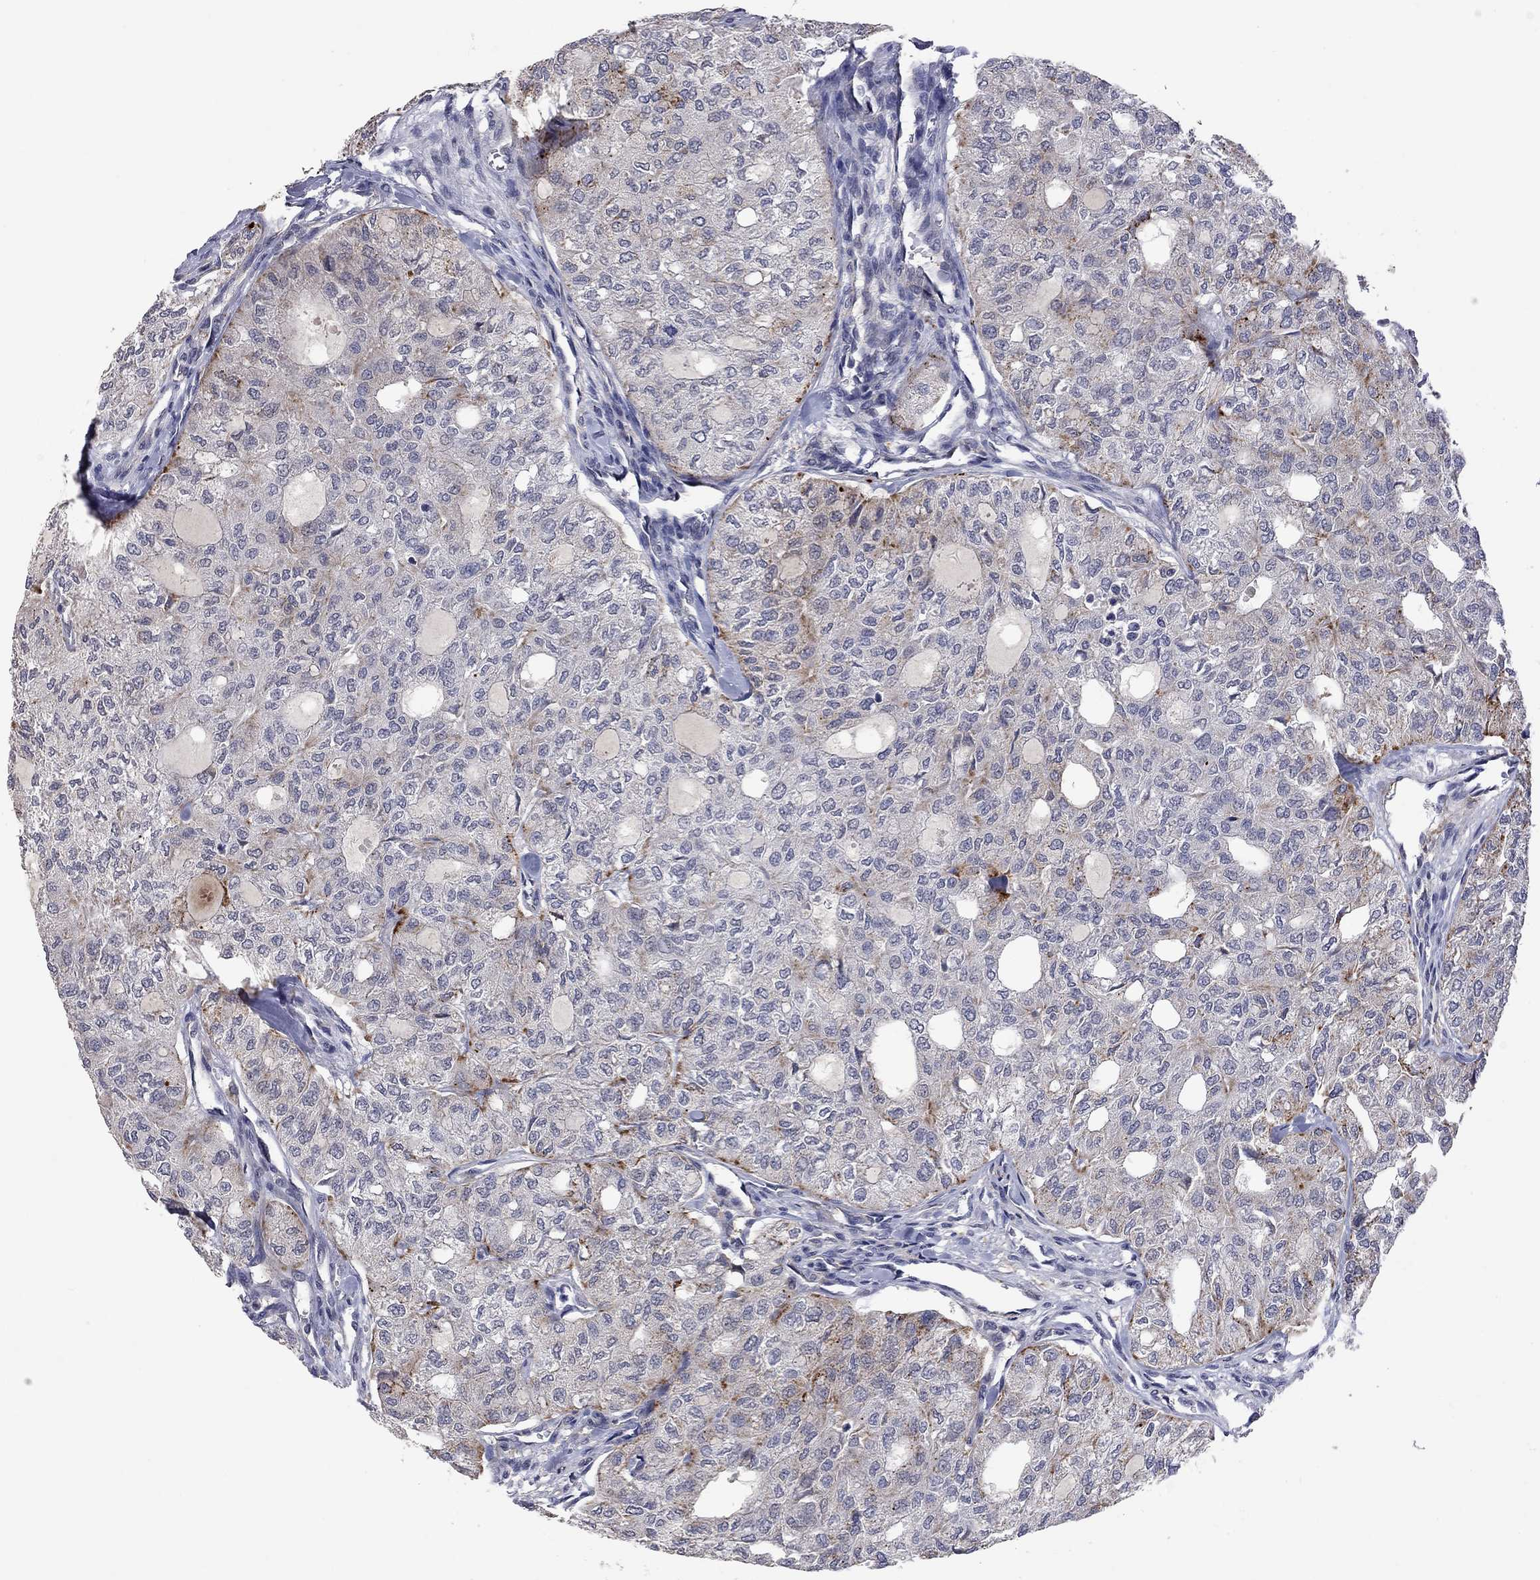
{"staining": {"intensity": "strong", "quantity": "<25%", "location": "cytoplasmic/membranous"}, "tissue": "thyroid cancer", "cell_type": "Tumor cells", "image_type": "cancer", "snomed": [{"axis": "morphology", "description": "Follicular adenoma carcinoma, NOS"}, {"axis": "topography", "description": "Thyroid gland"}], "caption": "Follicular adenoma carcinoma (thyroid) stained for a protein (brown) exhibits strong cytoplasmic/membranous positive expression in approximately <25% of tumor cells.", "gene": "FABP12", "patient": {"sex": "male", "age": 75}}